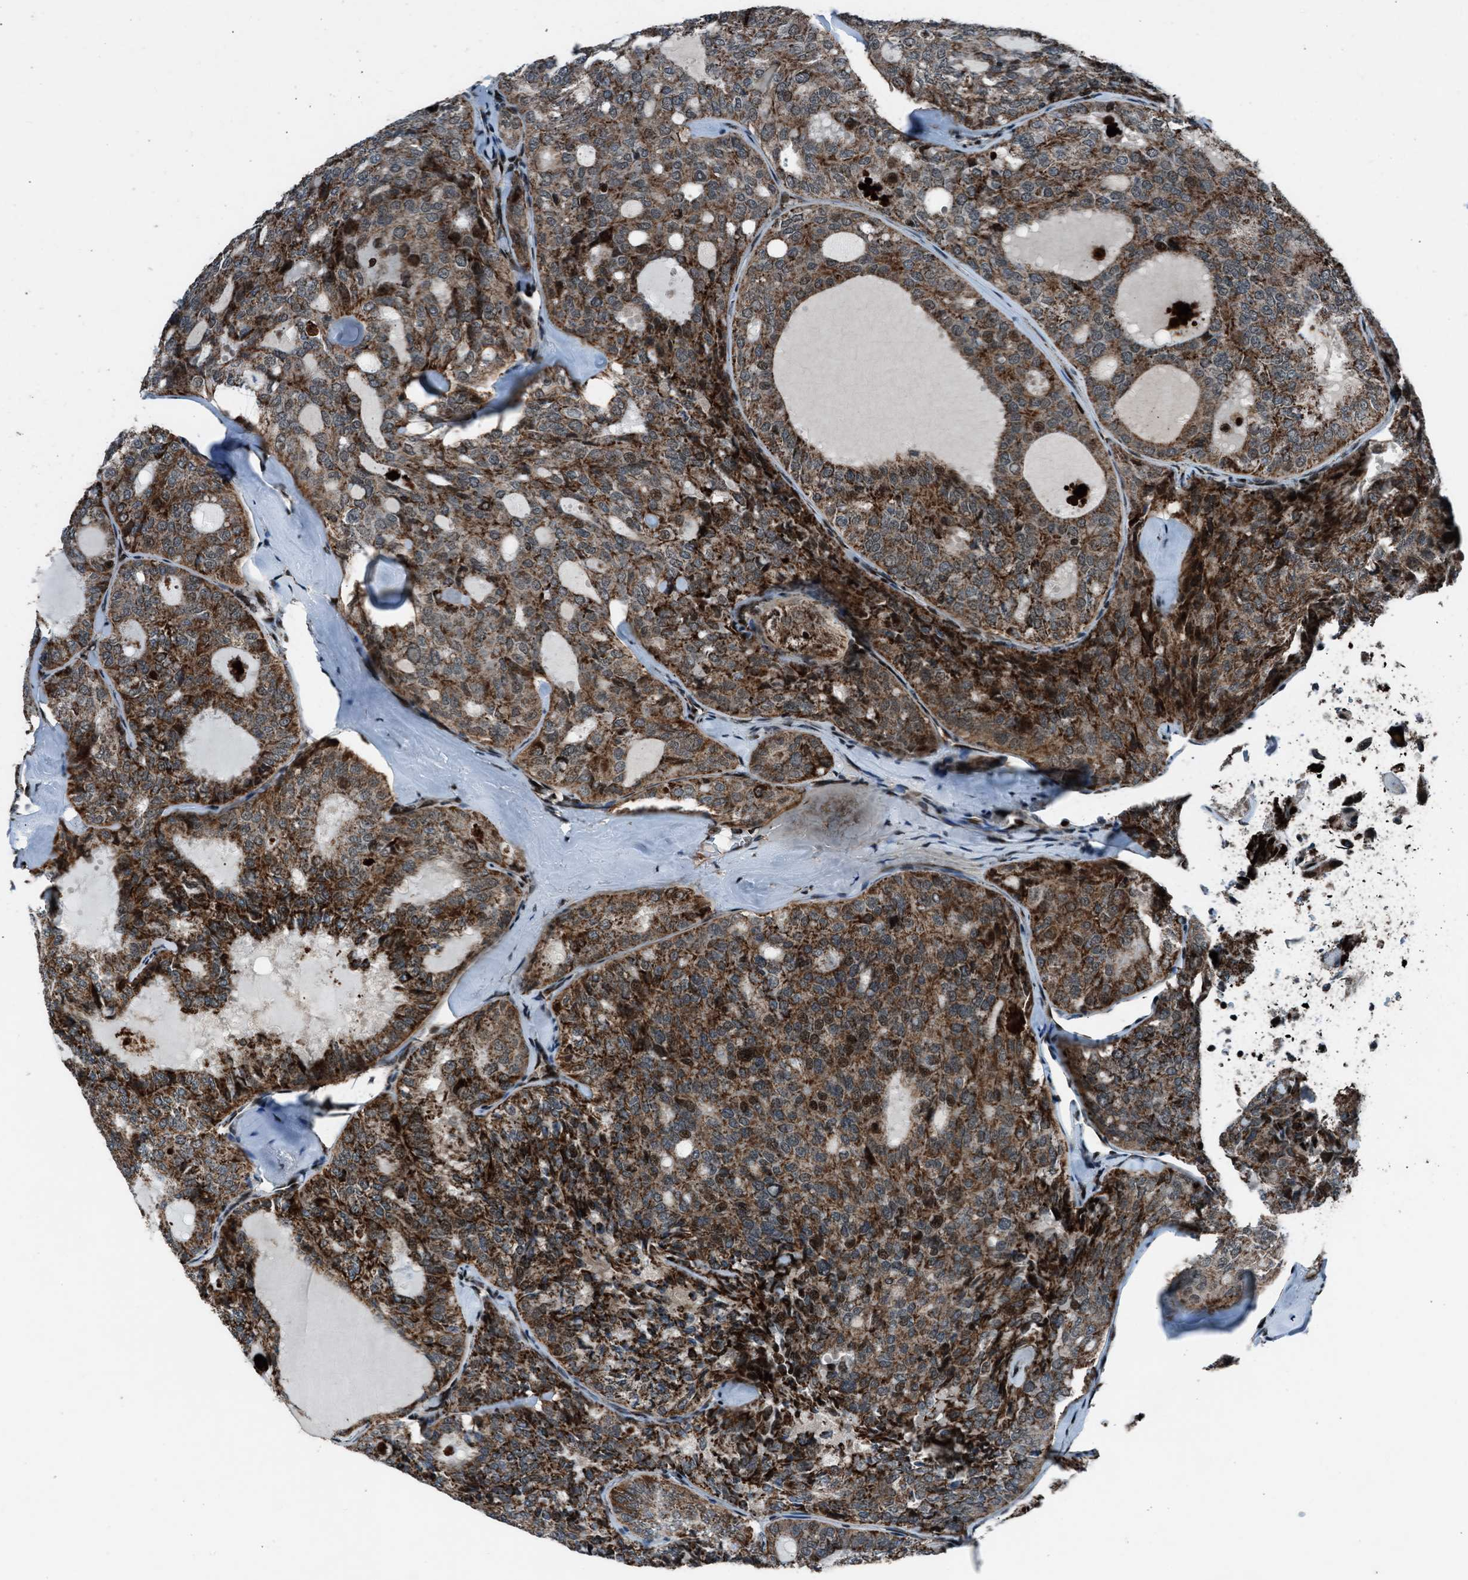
{"staining": {"intensity": "moderate", "quantity": ">75%", "location": "cytoplasmic/membranous"}, "tissue": "thyroid cancer", "cell_type": "Tumor cells", "image_type": "cancer", "snomed": [{"axis": "morphology", "description": "Follicular adenoma carcinoma, NOS"}, {"axis": "topography", "description": "Thyroid gland"}], "caption": "Protein expression analysis of human thyroid cancer (follicular adenoma carcinoma) reveals moderate cytoplasmic/membranous staining in approximately >75% of tumor cells.", "gene": "MORC3", "patient": {"sex": "male", "age": 75}}